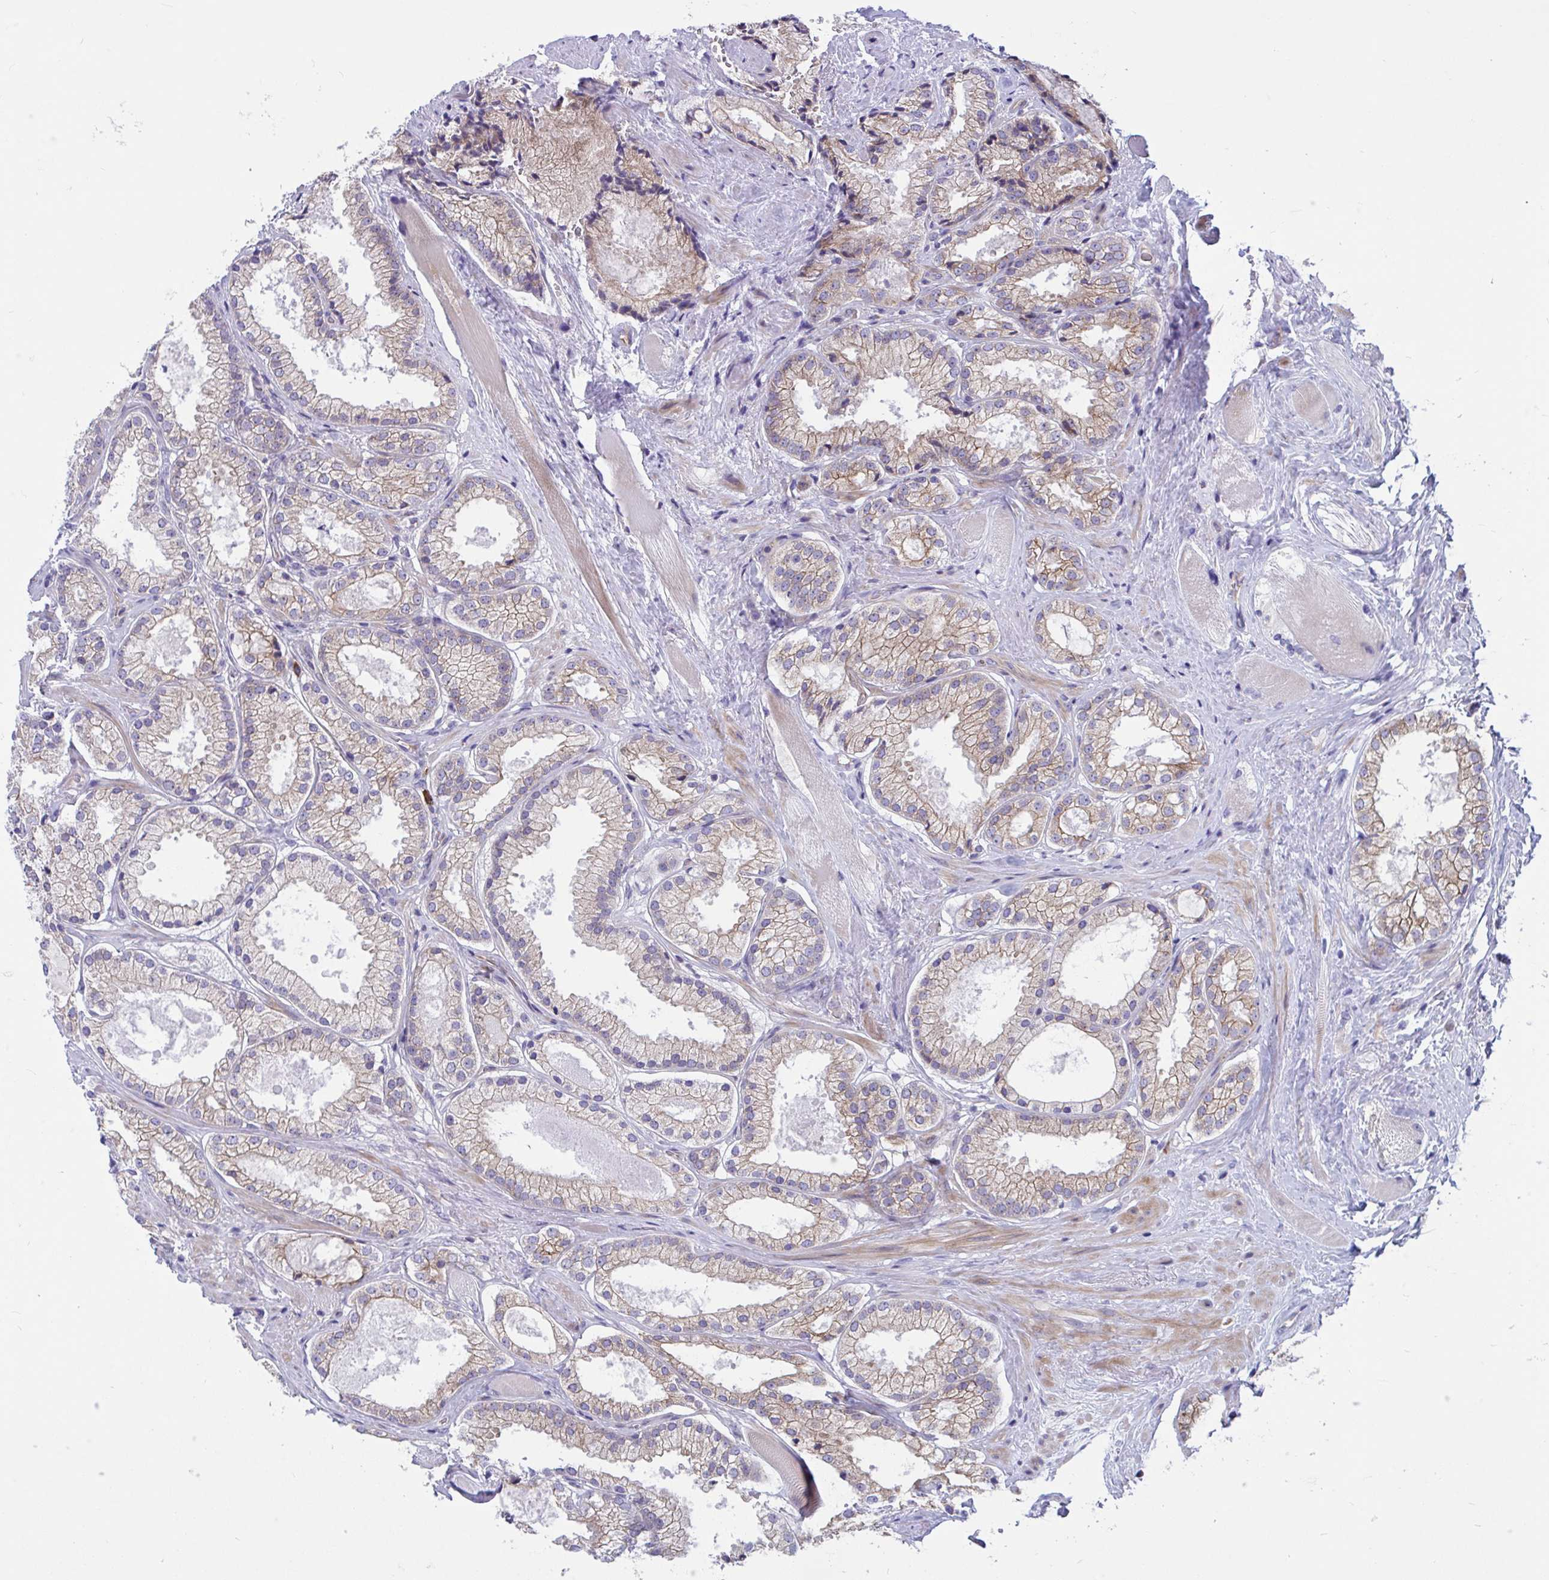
{"staining": {"intensity": "moderate", "quantity": "25%-75%", "location": "cytoplasmic/membranous"}, "tissue": "prostate cancer", "cell_type": "Tumor cells", "image_type": "cancer", "snomed": [{"axis": "morphology", "description": "Adenocarcinoma, High grade"}, {"axis": "topography", "description": "Prostate"}], "caption": "Immunohistochemistry (IHC) staining of high-grade adenocarcinoma (prostate), which displays medium levels of moderate cytoplasmic/membranous staining in about 25%-75% of tumor cells indicating moderate cytoplasmic/membranous protein expression. The staining was performed using DAB (3,3'-diaminobenzidine) (brown) for protein detection and nuclei were counterstained in hematoxylin (blue).", "gene": "WBP1", "patient": {"sex": "male", "age": 68}}